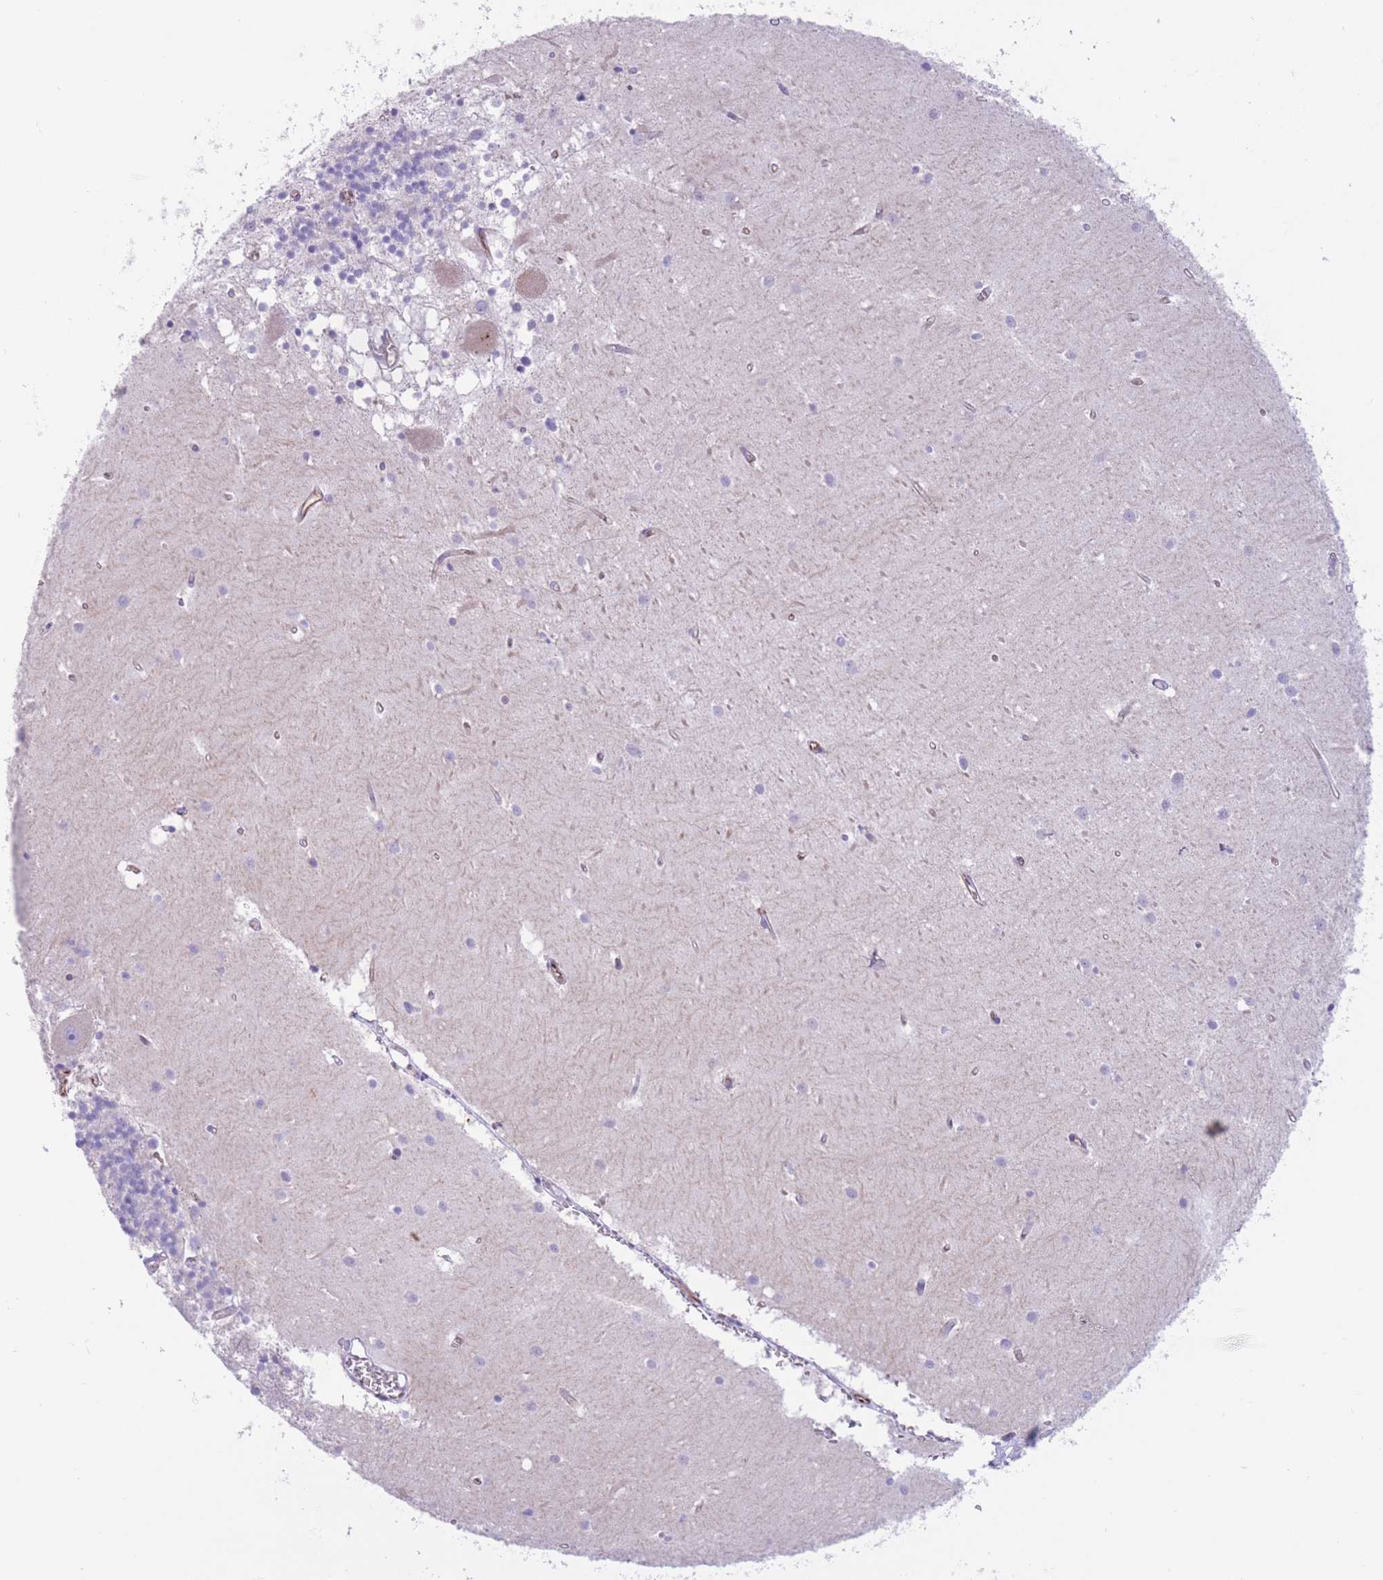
{"staining": {"intensity": "negative", "quantity": "none", "location": "none"}, "tissue": "cerebellum", "cell_type": "Cells in granular layer", "image_type": "normal", "snomed": [{"axis": "morphology", "description": "Normal tissue, NOS"}, {"axis": "topography", "description": "Cerebellum"}], "caption": "An IHC image of normal cerebellum is shown. There is no staining in cells in granular layer of cerebellum.", "gene": "ATP5MF", "patient": {"sex": "male", "age": 54}}